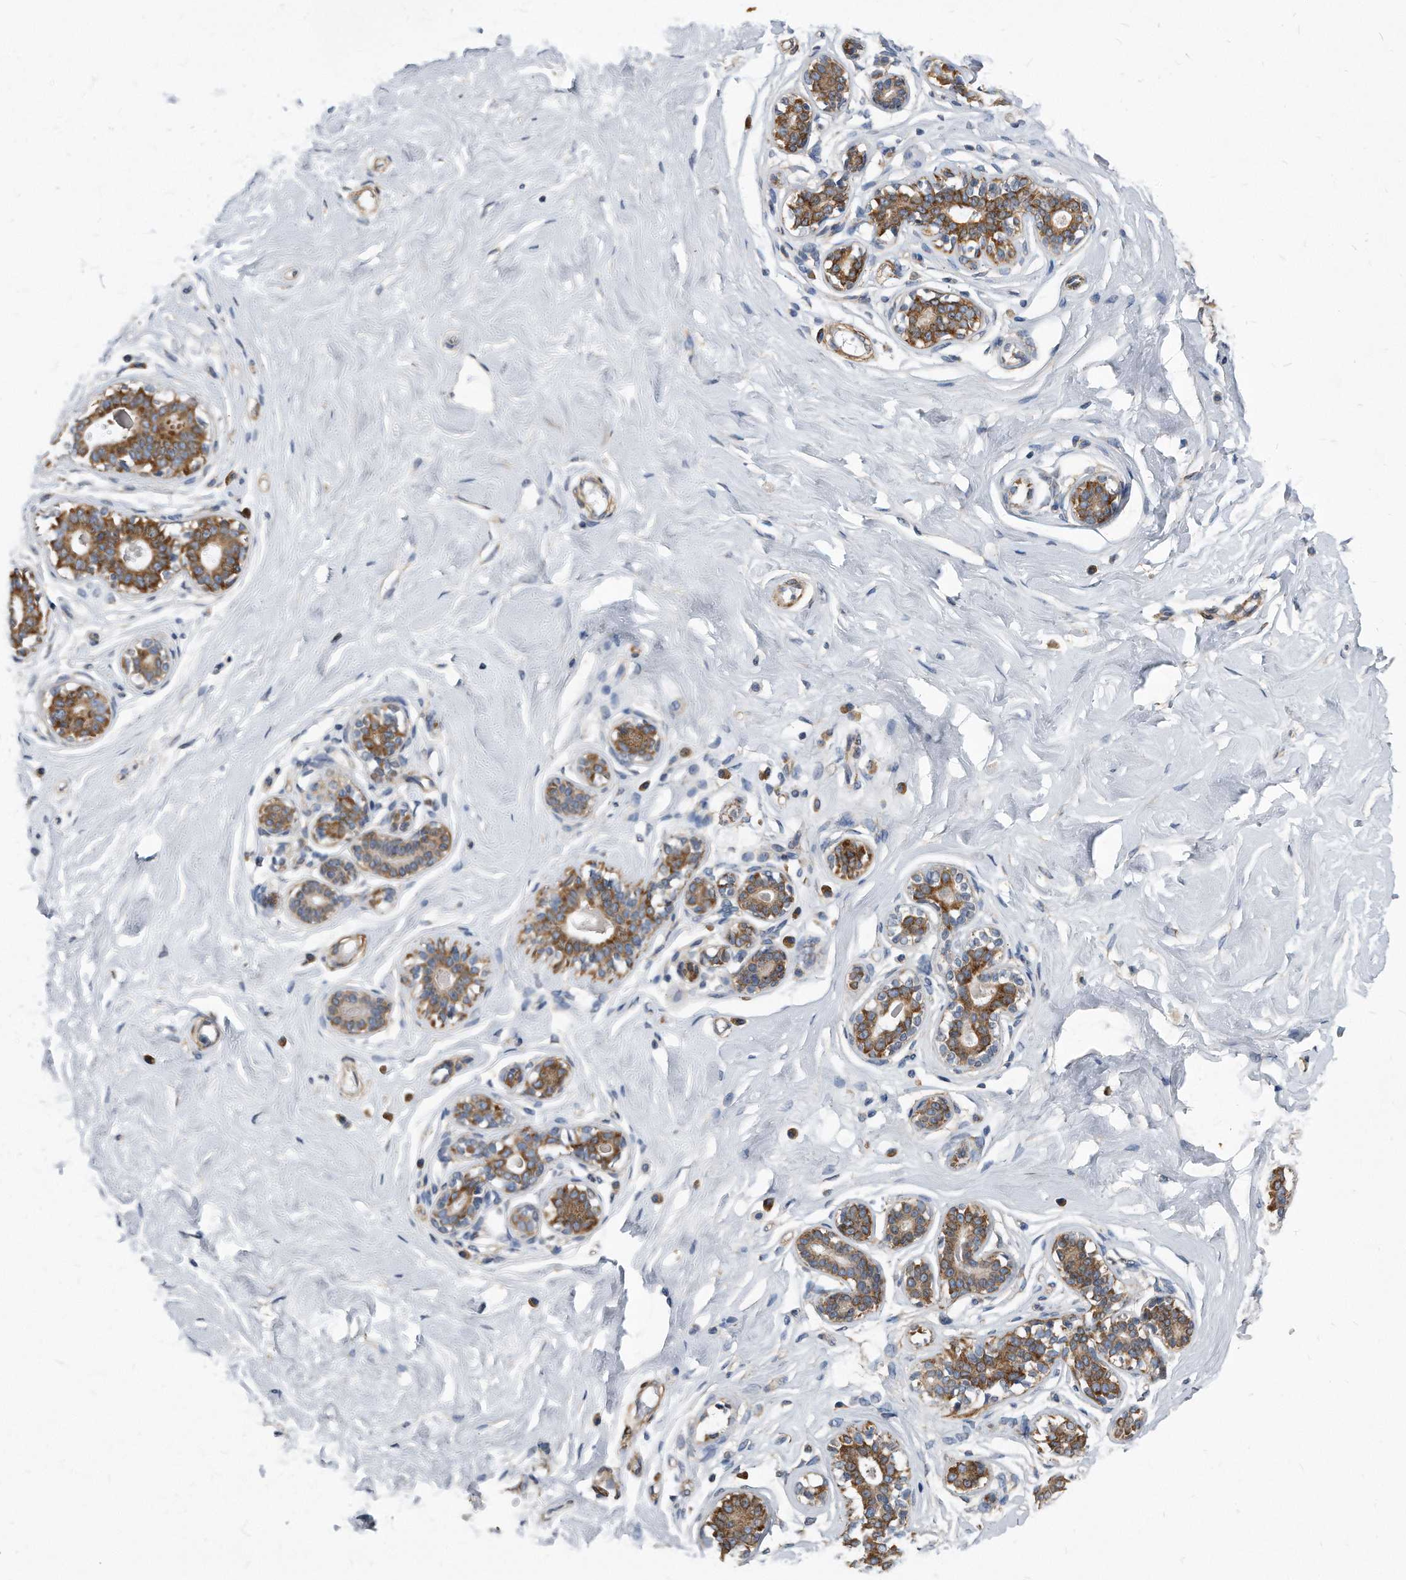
{"staining": {"intensity": "negative", "quantity": "none", "location": "none"}, "tissue": "breast", "cell_type": "Adipocytes", "image_type": "normal", "snomed": [{"axis": "morphology", "description": "Normal tissue, NOS"}, {"axis": "morphology", "description": "Adenoma, NOS"}, {"axis": "topography", "description": "Breast"}], "caption": "Immunohistochemical staining of unremarkable breast exhibits no significant expression in adipocytes.", "gene": "EIF2B4", "patient": {"sex": "female", "age": 23}}